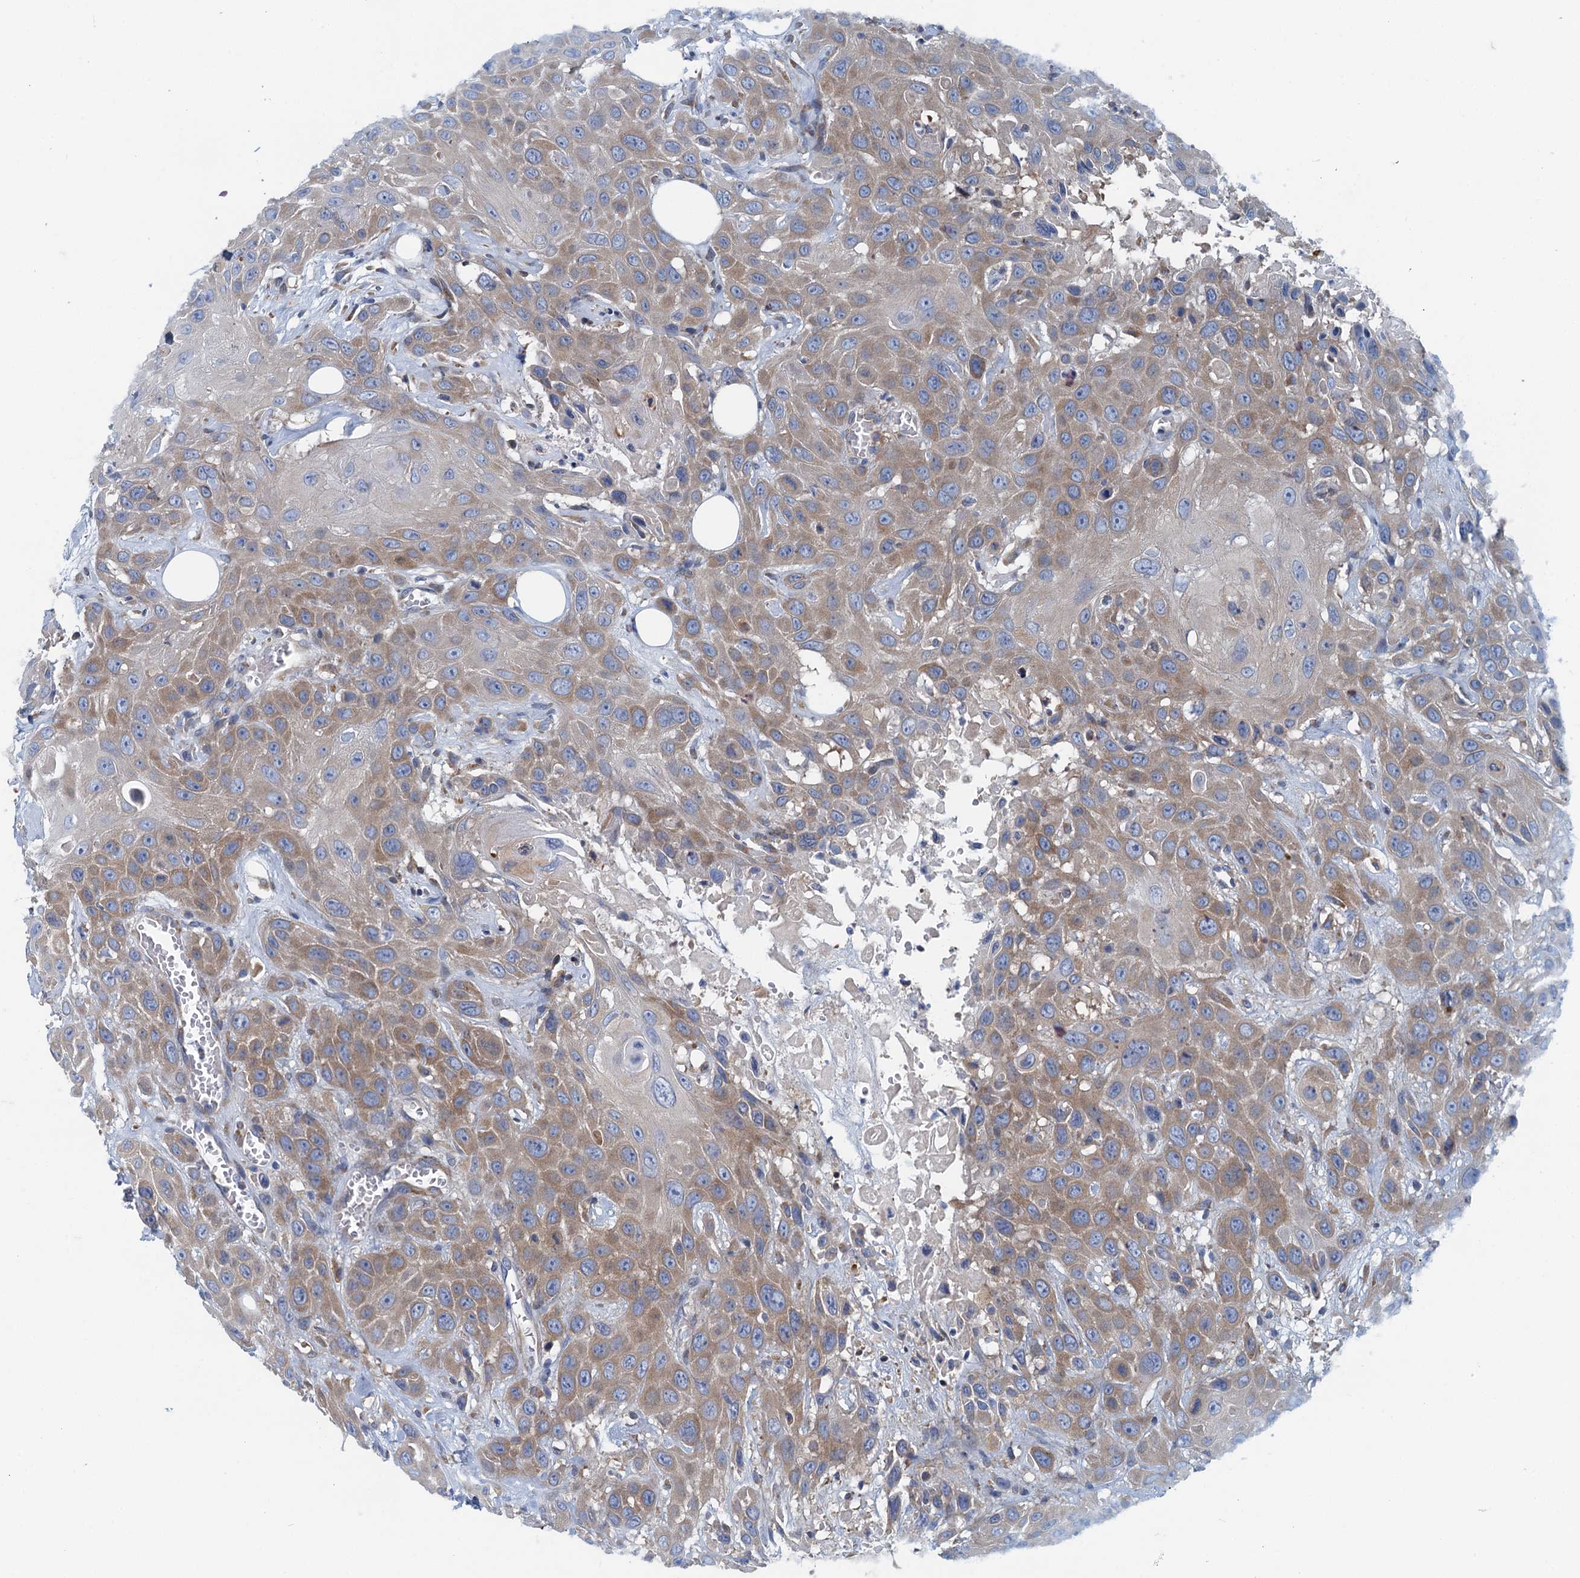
{"staining": {"intensity": "moderate", "quantity": ">75%", "location": "cytoplasmic/membranous"}, "tissue": "head and neck cancer", "cell_type": "Tumor cells", "image_type": "cancer", "snomed": [{"axis": "morphology", "description": "Squamous cell carcinoma, NOS"}, {"axis": "topography", "description": "Head-Neck"}], "caption": "Human head and neck squamous cell carcinoma stained with a brown dye reveals moderate cytoplasmic/membranous positive positivity in about >75% of tumor cells.", "gene": "MYDGF", "patient": {"sex": "male", "age": 81}}